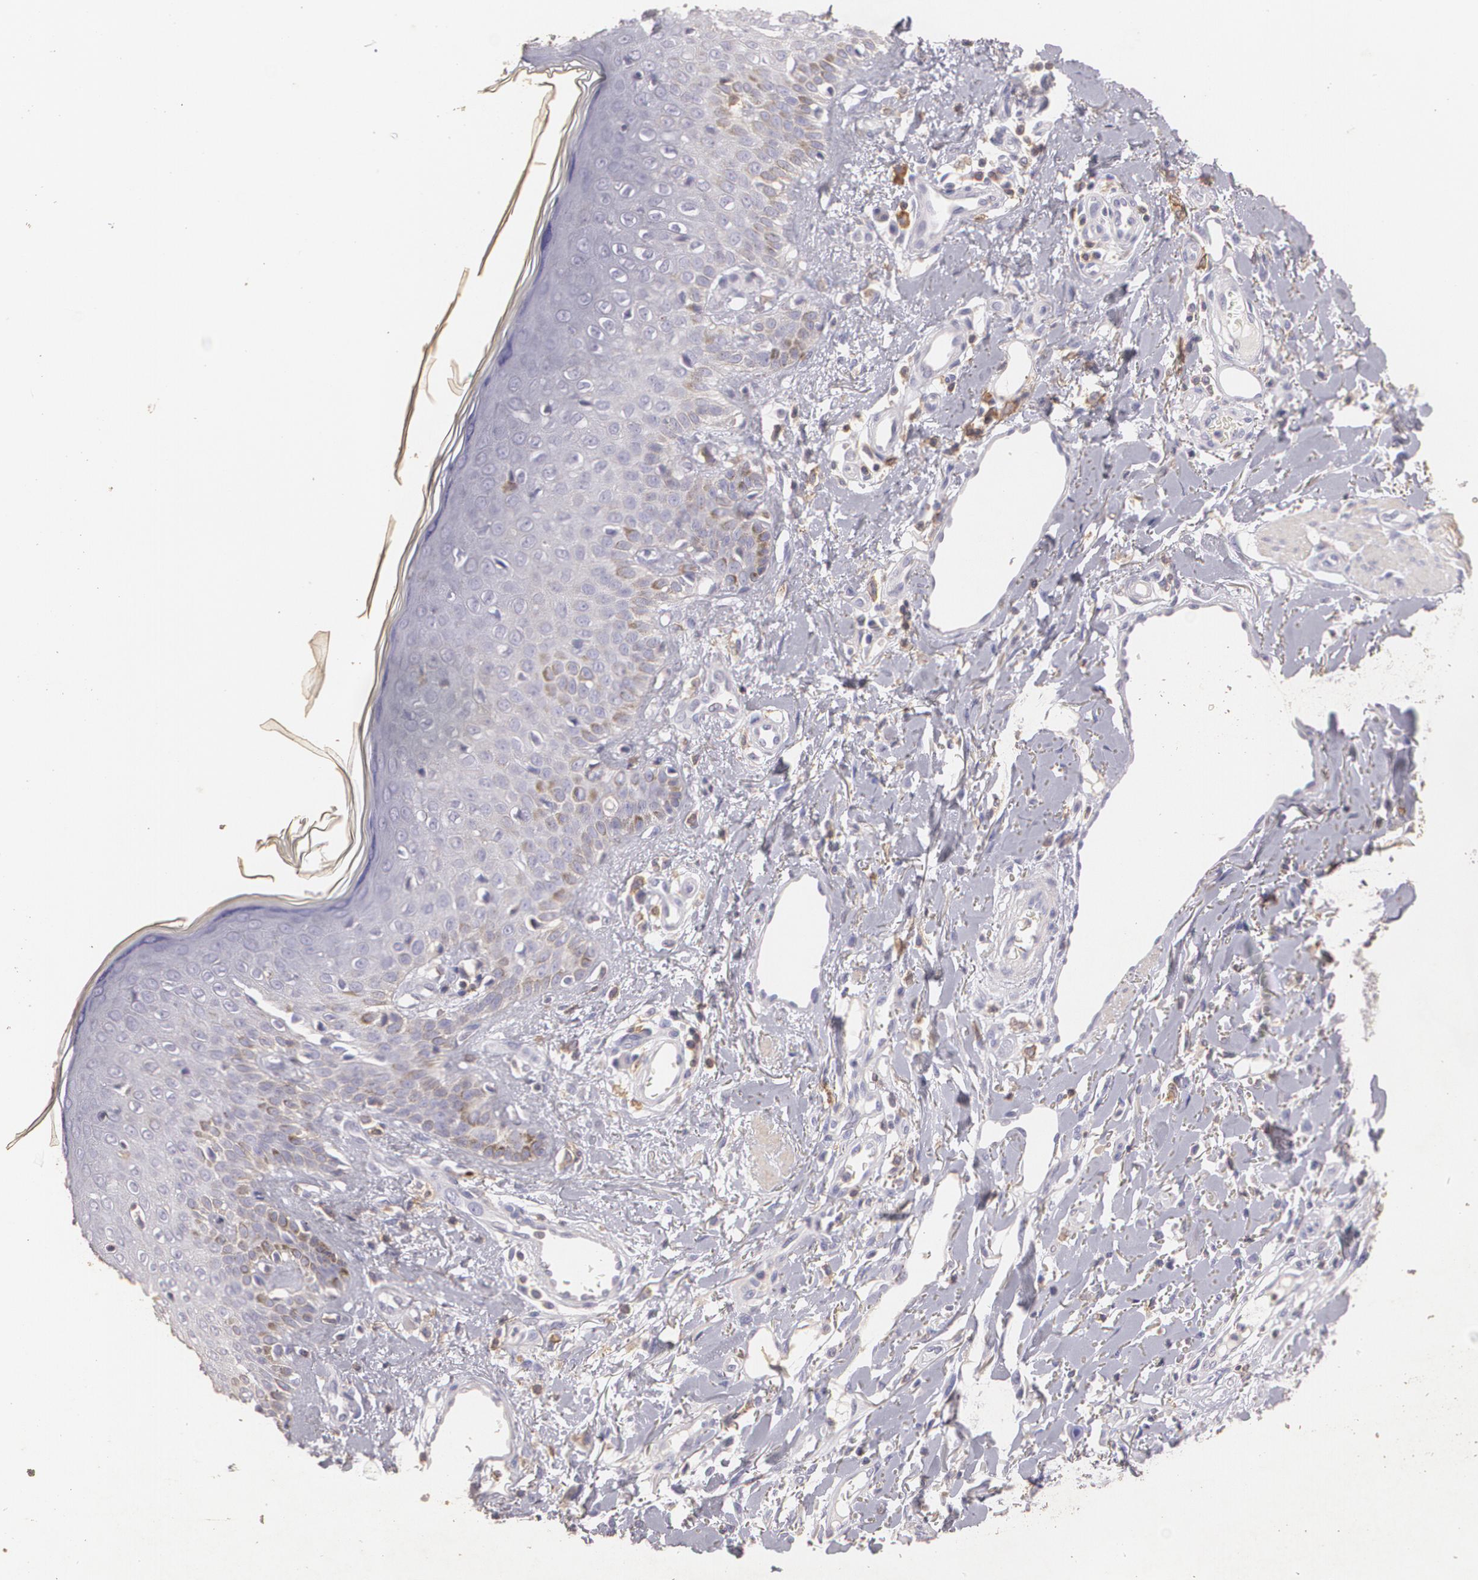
{"staining": {"intensity": "negative", "quantity": "none", "location": "none"}, "tissue": "skin cancer", "cell_type": "Tumor cells", "image_type": "cancer", "snomed": [{"axis": "morphology", "description": "Squamous cell carcinoma, NOS"}, {"axis": "topography", "description": "Skin"}], "caption": "Immunohistochemistry (IHC) micrograph of human squamous cell carcinoma (skin) stained for a protein (brown), which demonstrates no expression in tumor cells.", "gene": "TGFBR1", "patient": {"sex": "female", "age": 59}}